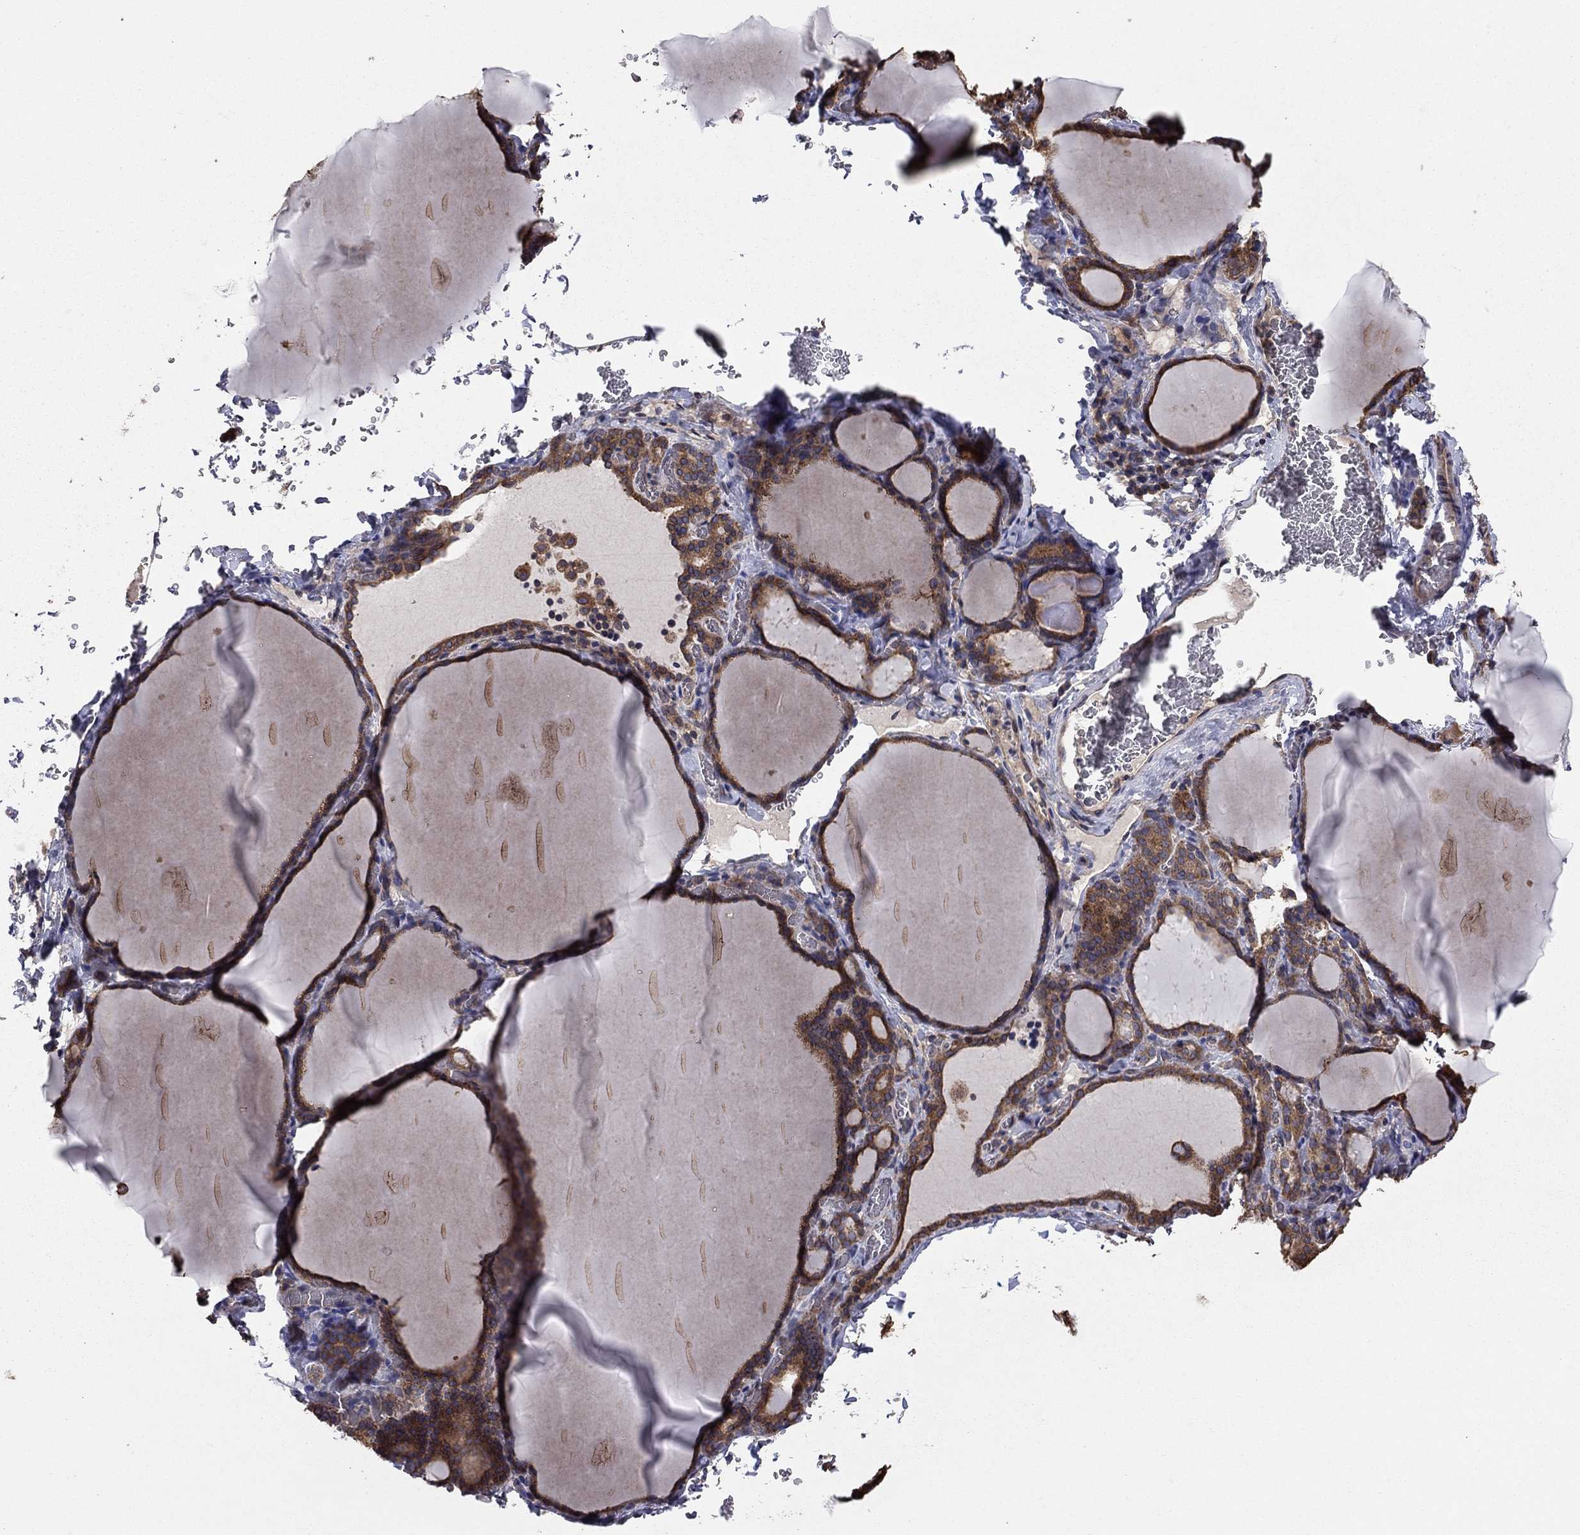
{"staining": {"intensity": "strong", "quantity": ">75%", "location": "cytoplasmic/membranous"}, "tissue": "thyroid gland", "cell_type": "Glandular cells", "image_type": "normal", "snomed": [{"axis": "morphology", "description": "Normal tissue, NOS"}, {"axis": "morphology", "description": "Hyperplasia, NOS"}, {"axis": "topography", "description": "Thyroid gland"}], "caption": "Thyroid gland stained with immunohistochemistry (IHC) exhibits strong cytoplasmic/membranous staining in approximately >75% of glandular cells.", "gene": "BABAM2", "patient": {"sex": "female", "age": 27}}